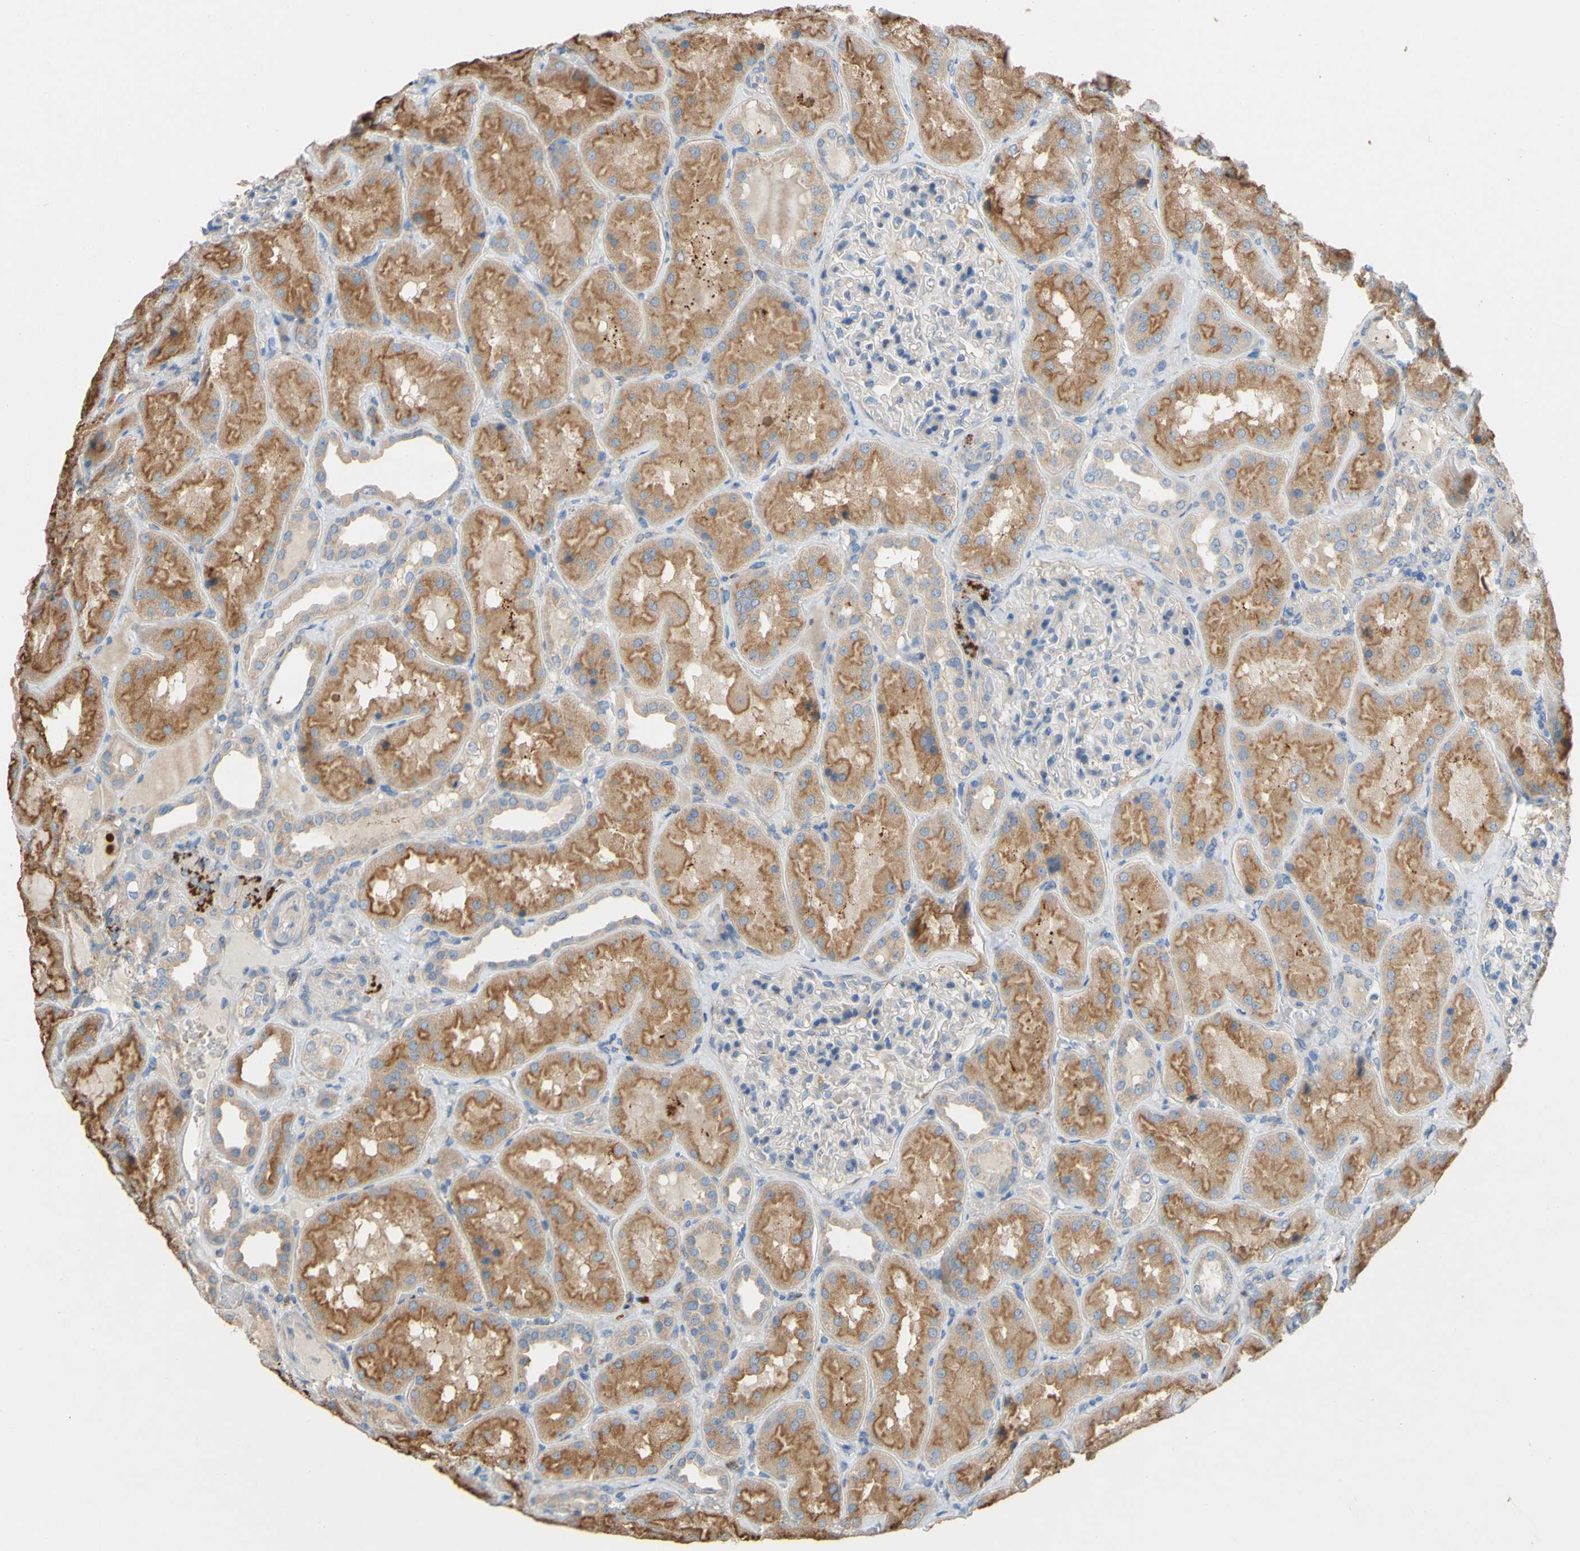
{"staining": {"intensity": "weak", "quantity": "25%-75%", "location": "cytoplasmic/membranous"}, "tissue": "kidney", "cell_type": "Cells in glomeruli", "image_type": "normal", "snomed": [{"axis": "morphology", "description": "Normal tissue, NOS"}, {"axis": "topography", "description": "Kidney"}], "caption": "Protein staining by immunohistochemistry demonstrates weak cytoplasmic/membranous expression in approximately 25%-75% of cells in glomeruli in unremarkable kidney.", "gene": "DKK3", "patient": {"sex": "female", "age": 56}}